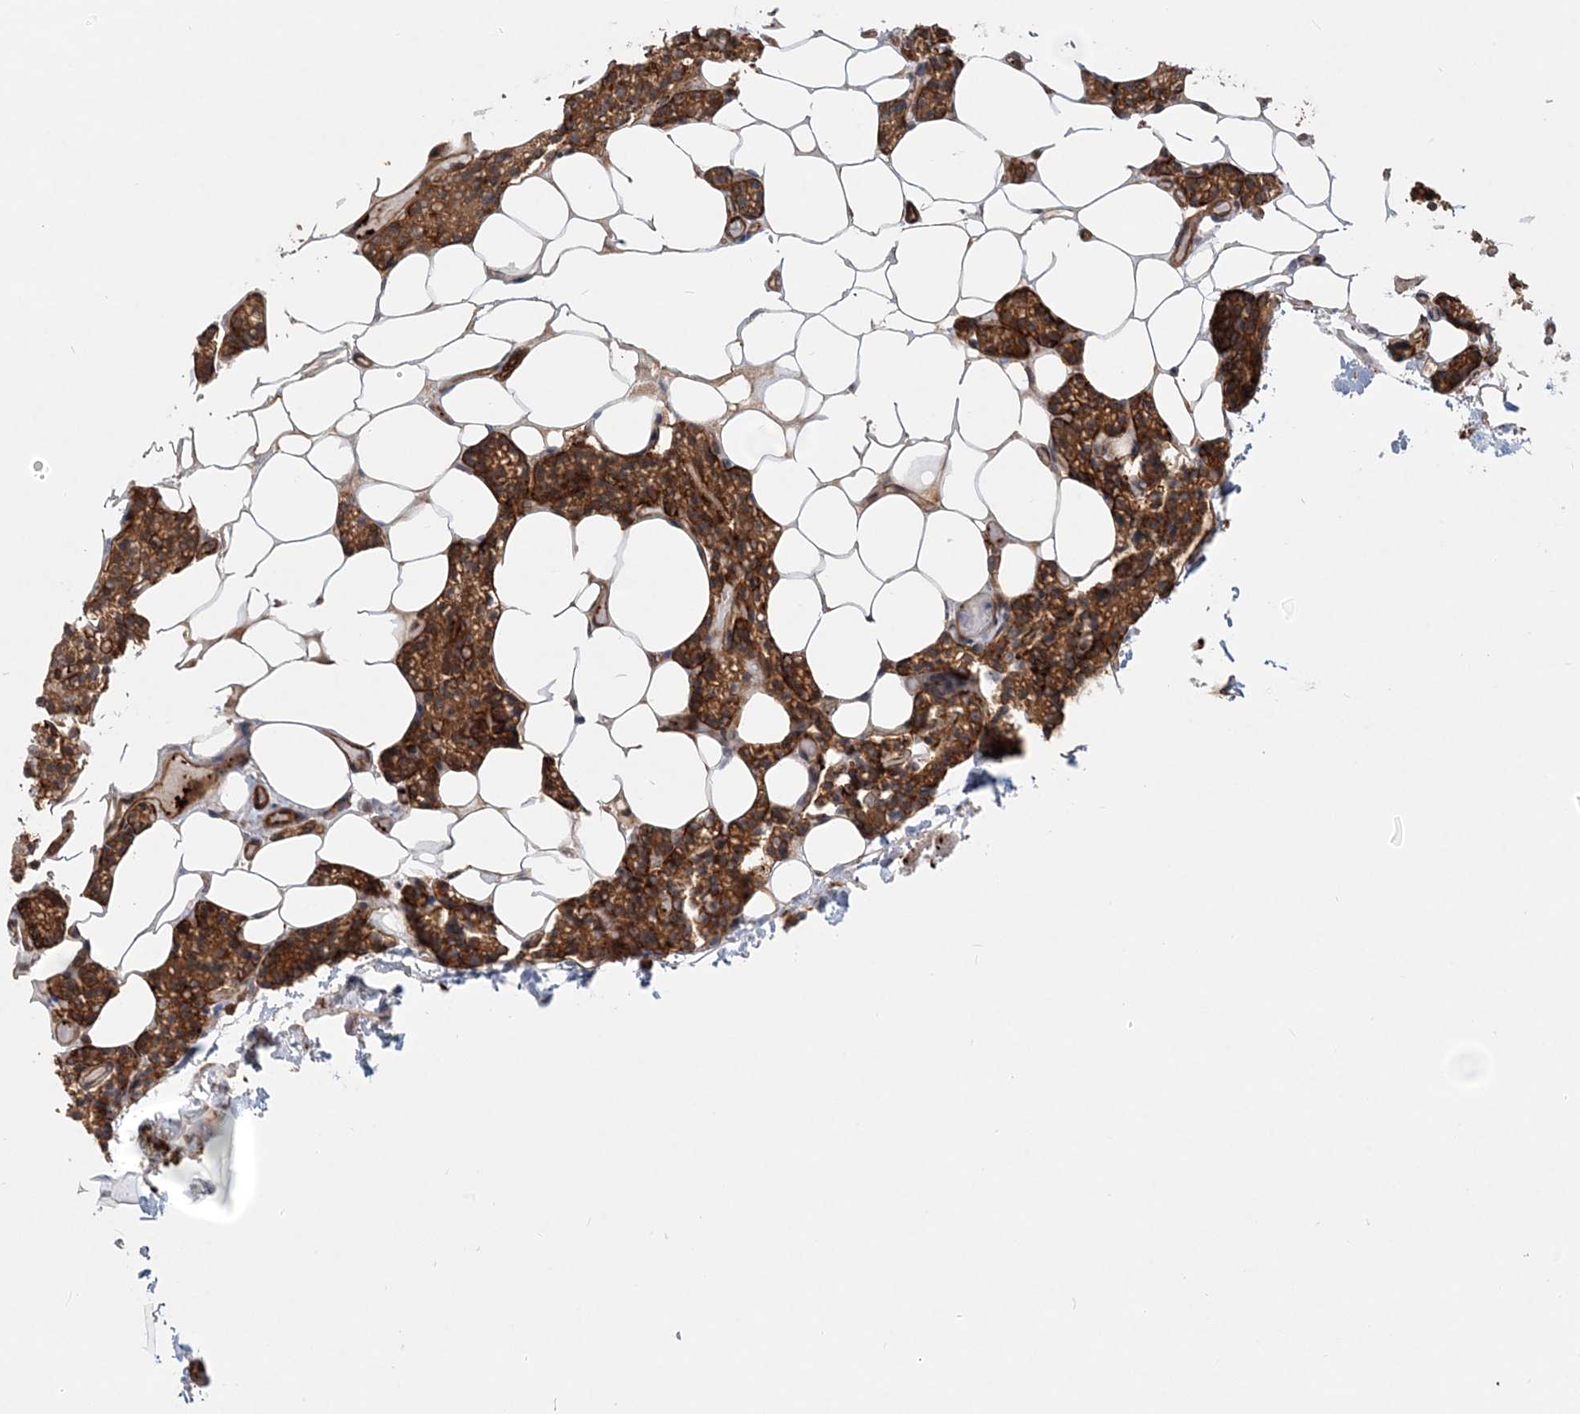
{"staining": {"intensity": "strong", "quantity": "25%-75%", "location": "cytoplasmic/membranous"}, "tissue": "parathyroid gland", "cell_type": "Glandular cells", "image_type": "normal", "snomed": [{"axis": "morphology", "description": "Normal tissue, NOS"}, {"axis": "topography", "description": "Parathyroid gland"}], "caption": "Parathyroid gland stained with immunohistochemistry (IHC) reveals strong cytoplasmic/membranous staining in approximately 25%-75% of glandular cells. (Stains: DAB in brown, nuclei in blue, Microscopy: brightfield microscopy at high magnification).", "gene": "GEMIN5", "patient": {"sex": "male", "age": 75}}